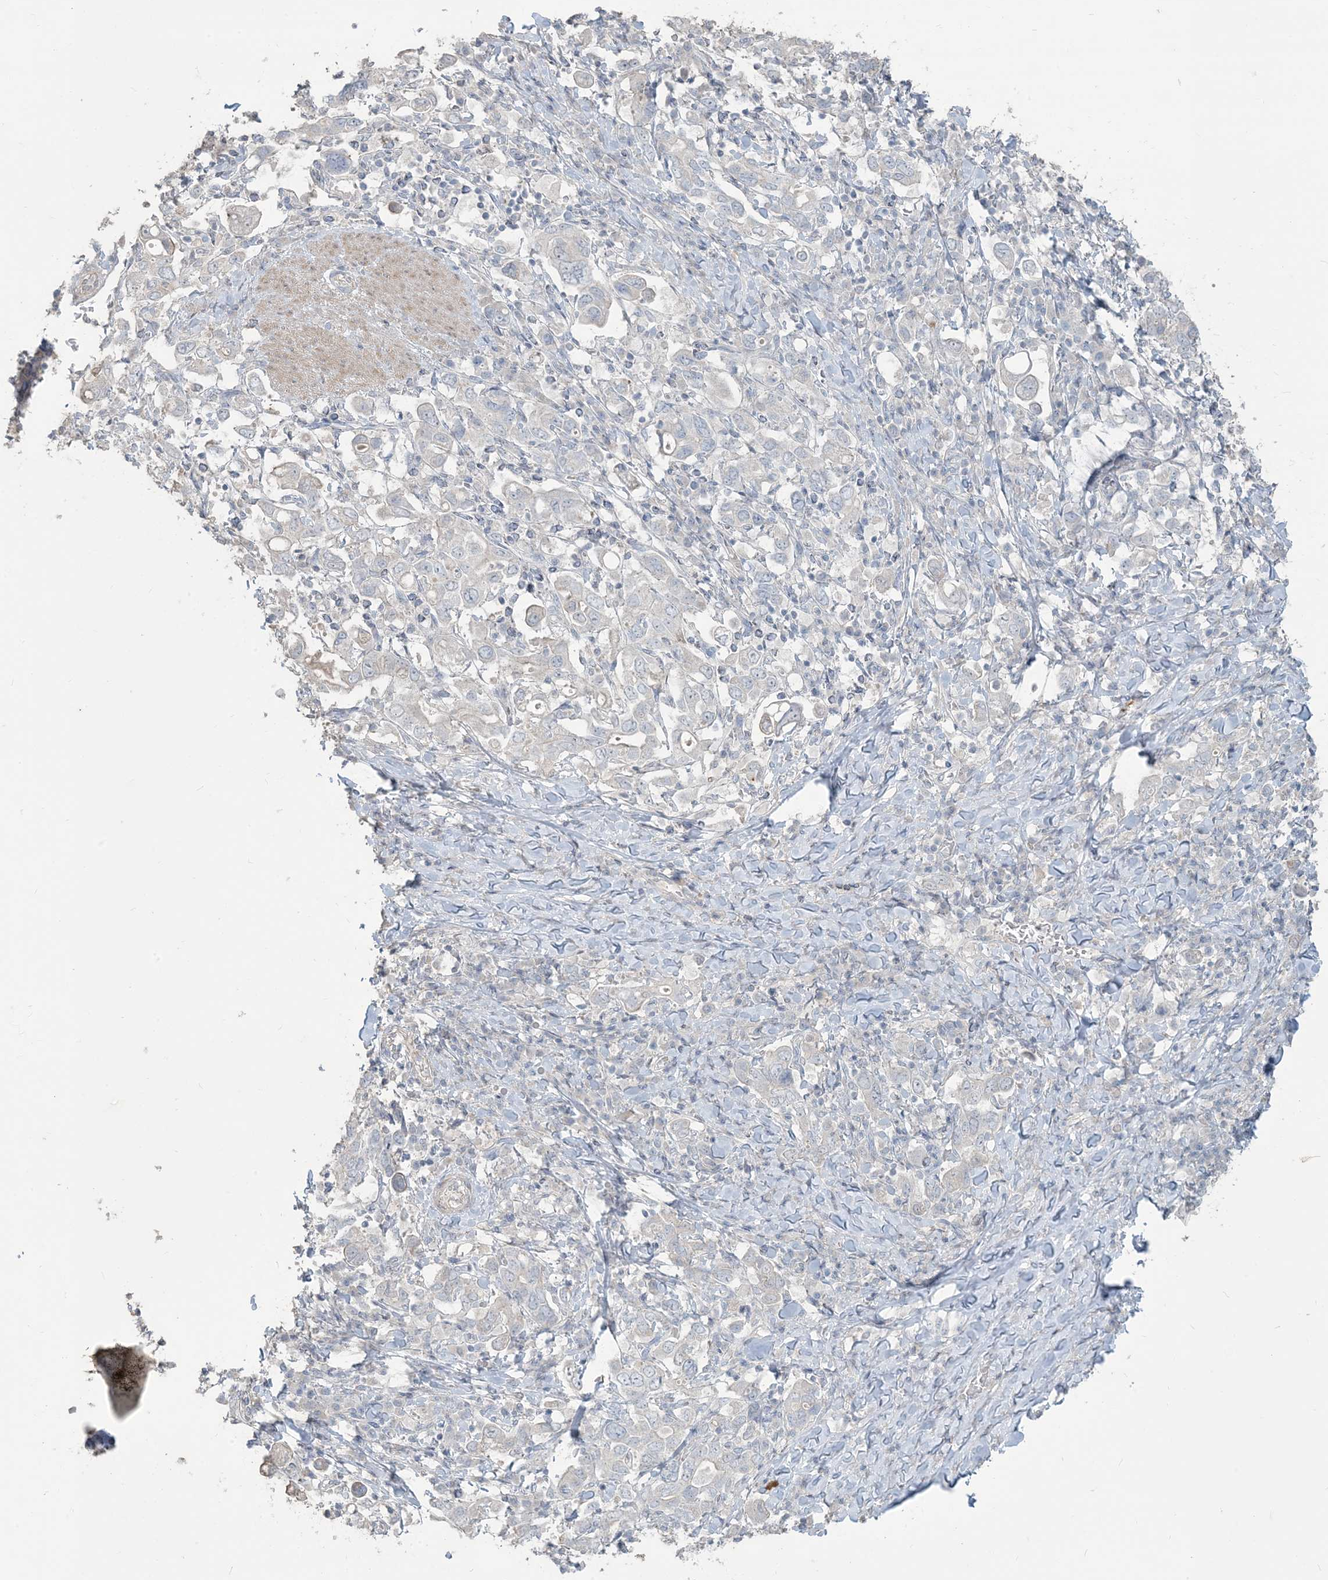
{"staining": {"intensity": "negative", "quantity": "none", "location": "none"}, "tissue": "stomach cancer", "cell_type": "Tumor cells", "image_type": "cancer", "snomed": [{"axis": "morphology", "description": "Adenocarcinoma, NOS"}, {"axis": "topography", "description": "Stomach, upper"}], "caption": "DAB immunohistochemical staining of human stomach adenocarcinoma demonstrates no significant staining in tumor cells.", "gene": "NPHS2", "patient": {"sex": "male", "age": 62}}